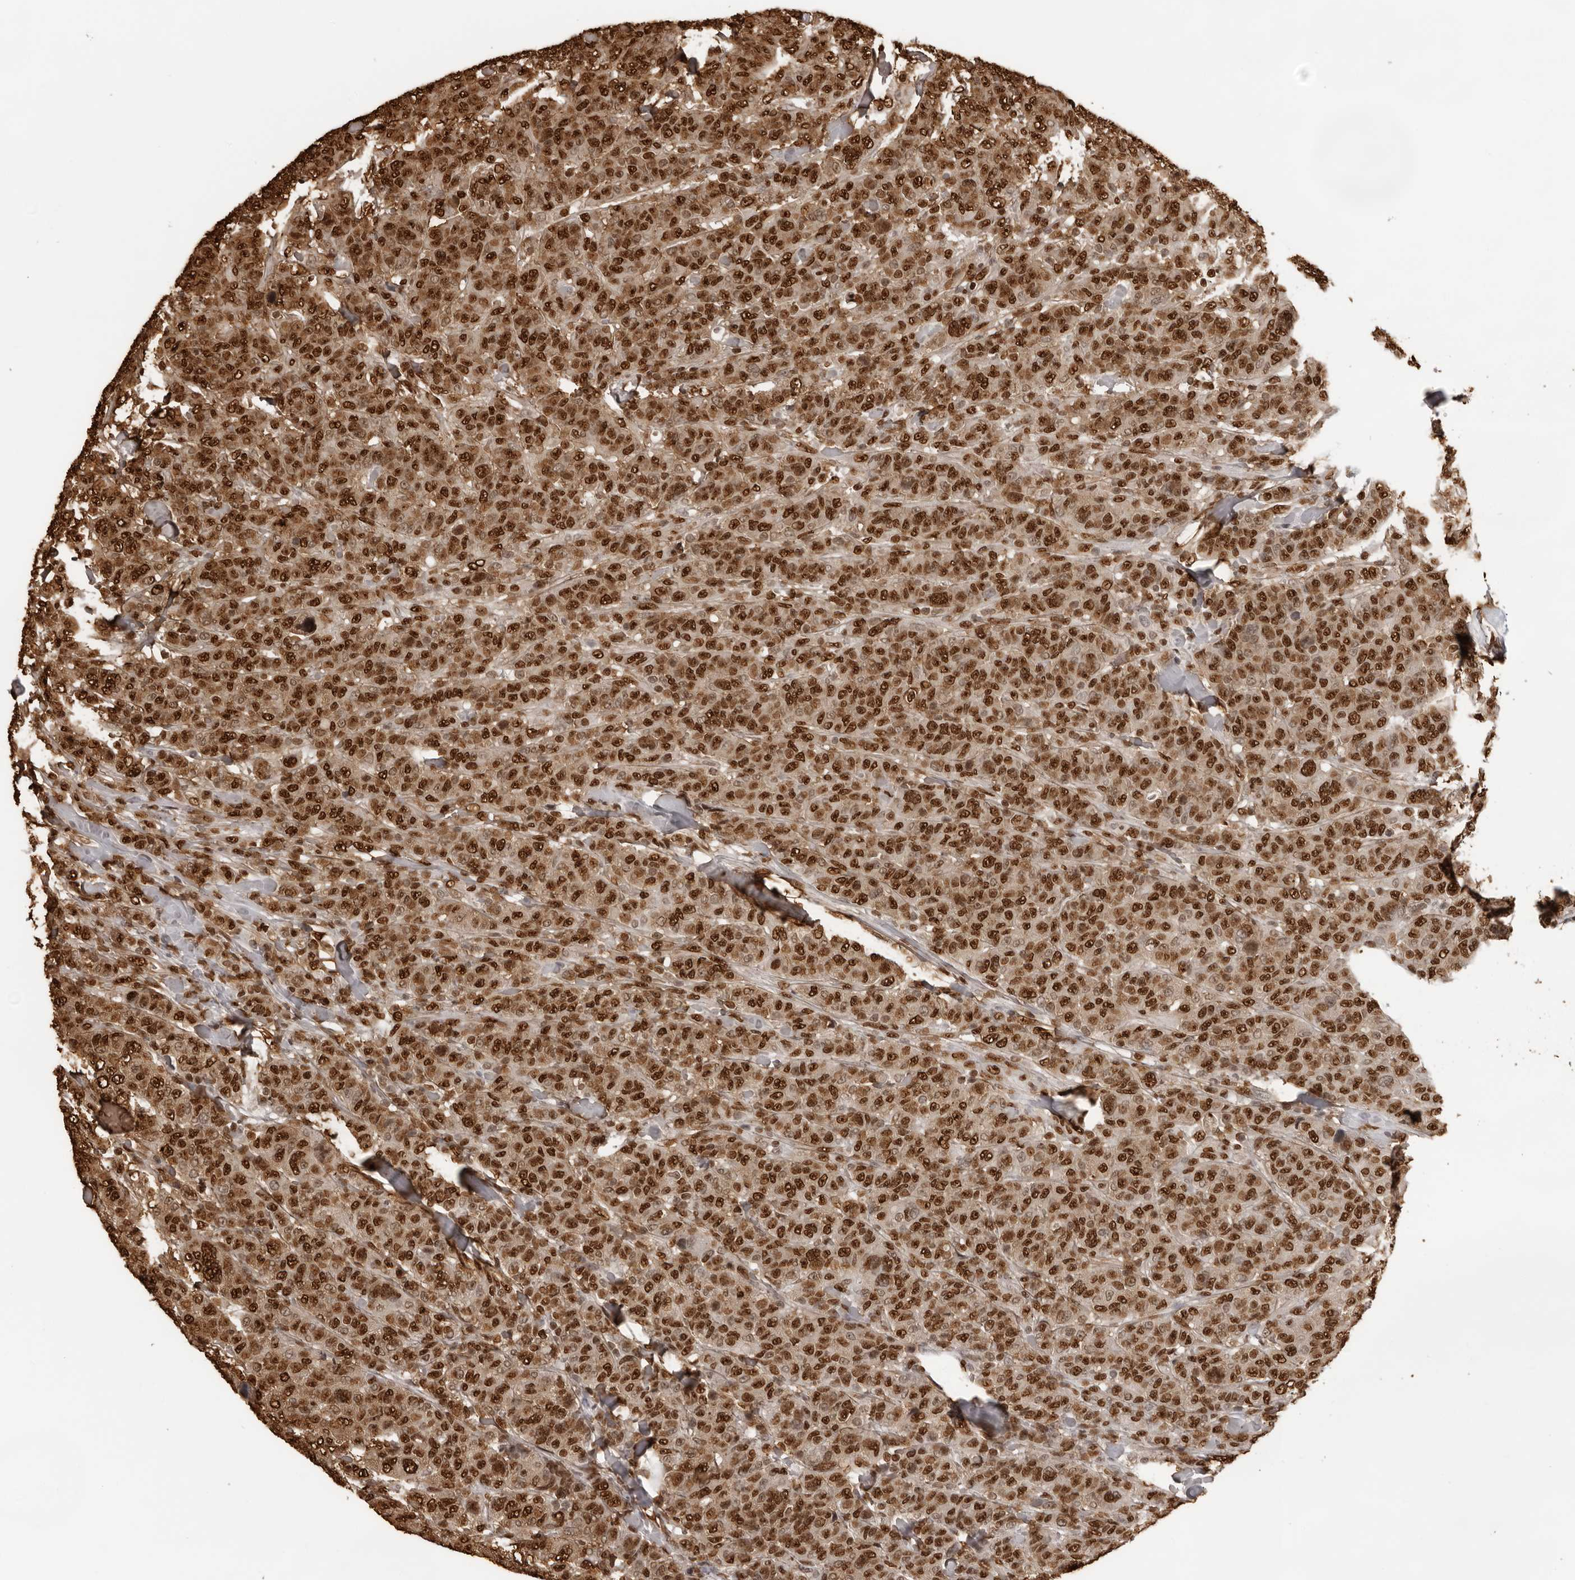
{"staining": {"intensity": "strong", "quantity": ">75%", "location": "cytoplasmic/membranous,nuclear"}, "tissue": "breast cancer", "cell_type": "Tumor cells", "image_type": "cancer", "snomed": [{"axis": "morphology", "description": "Duct carcinoma"}, {"axis": "topography", "description": "Breast"}], "caption": "Strong cytoplasmic/membranous and nuclear expression is appreciated in about >75% of tumor cells in breast cancer. The staining was performed using DAB to visualize the protein expression in brown, while the nuclei were stained in blue with hematoxylin (Magnification: 20x).", "gene": "ZFP91", "patient": {"sex": "female", "age": 37}}